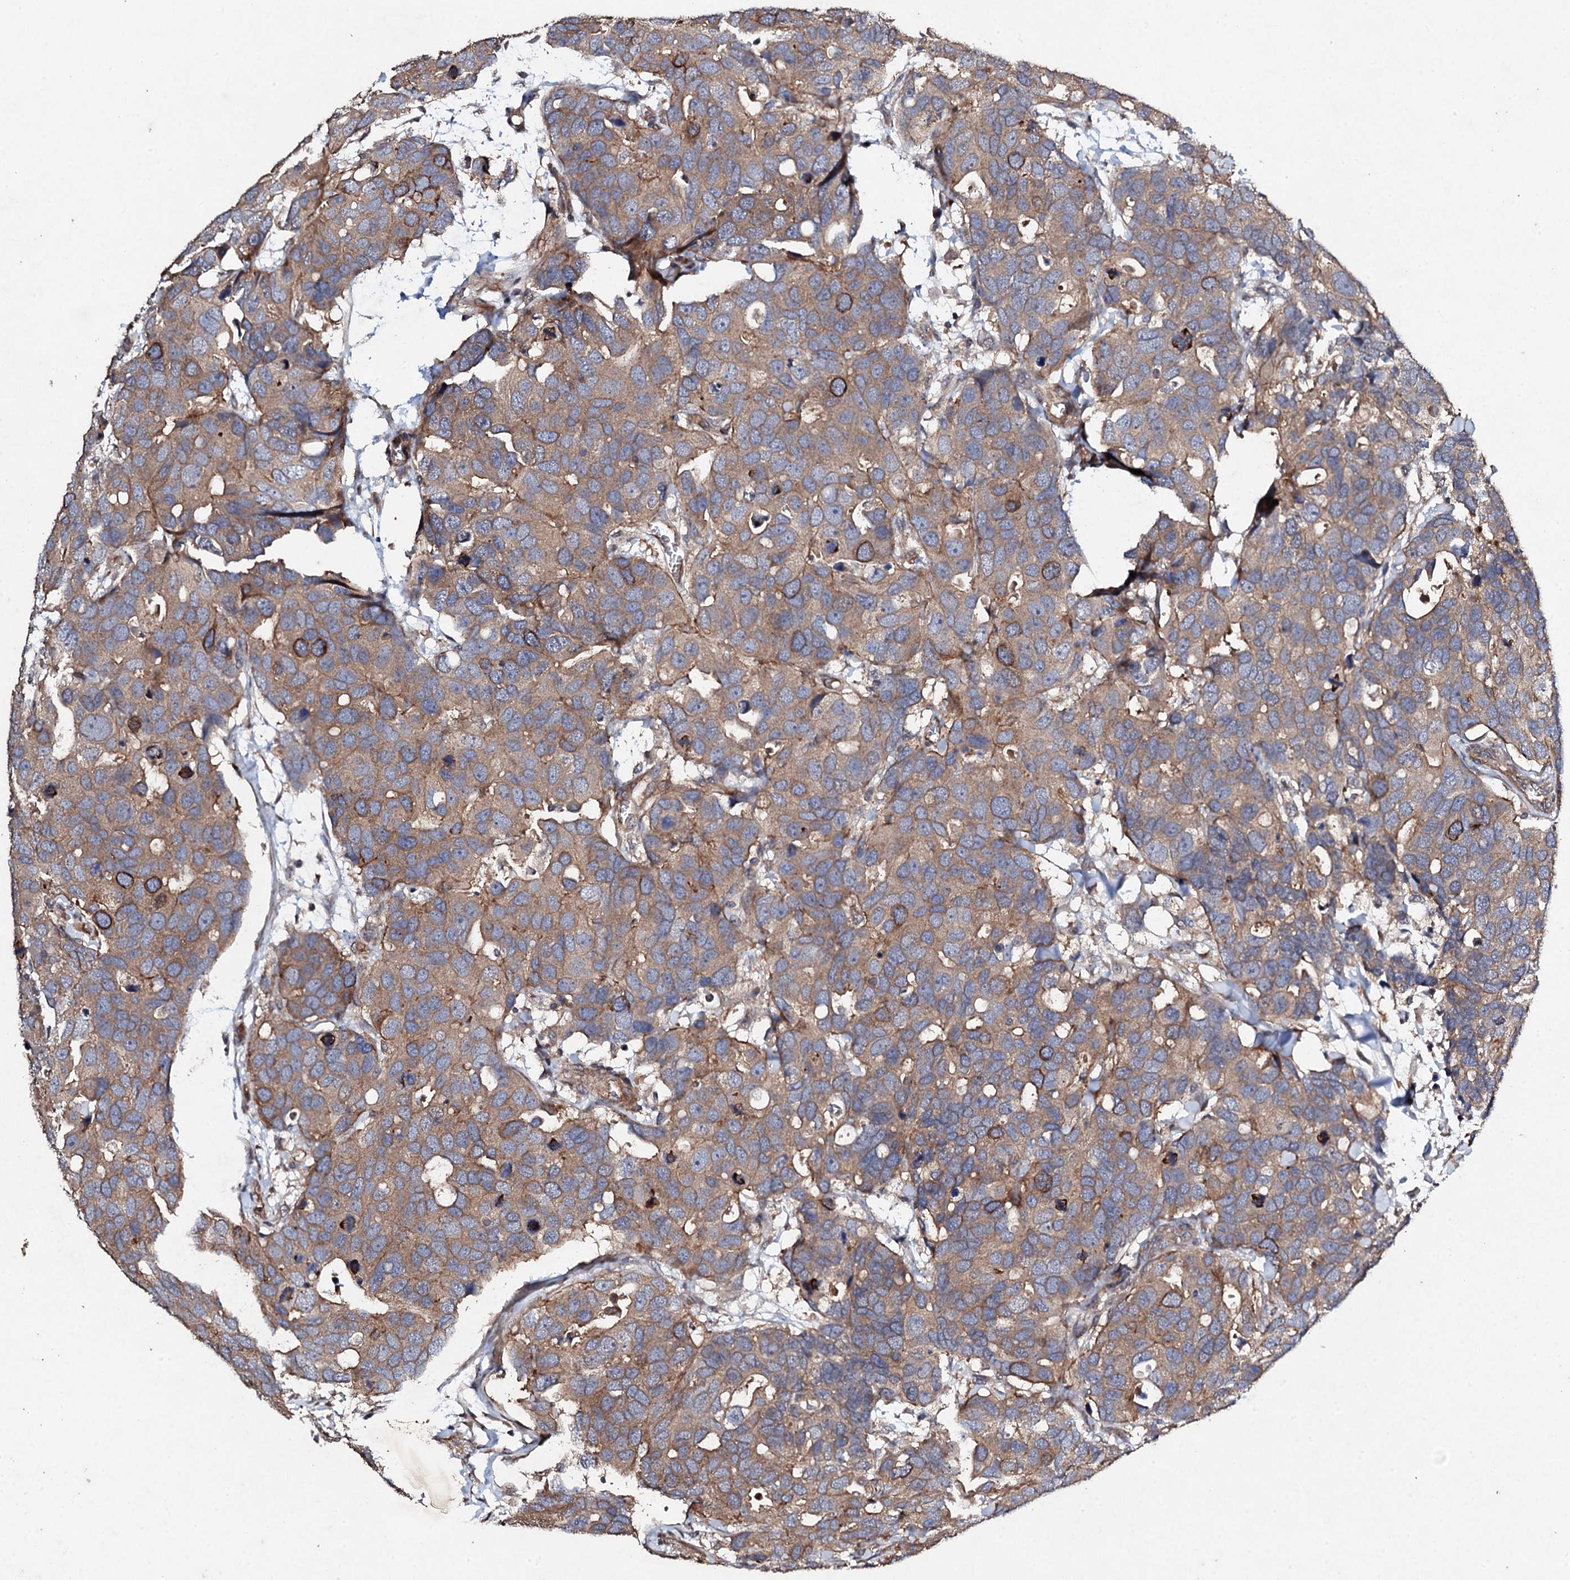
{"staining": {"intensity": "moderate", "quantity": ">75%", "location": "cytoplasmic/membranous"}, "tissue": "breast cancer", "cell_type": "Tumor cells", "image_type": "cancer", "snomed": [{"axis": "morphology", "description": "Duct carcinoma"}, {"axis": "topography", "description": "Breast"}], "caption": "Immunohistochemistry image of neoplastic tissue: breast cancer (intraductal carcinoma) stained using IHC displays medium levels of moderate protein expression localized specifically in the cytoplasmic/membranous of tumor cells, appearing as a cytoplasmic/membranous brown color.", "gene": "MOCOS", "patient": {"sex": "female", "age": 83}}